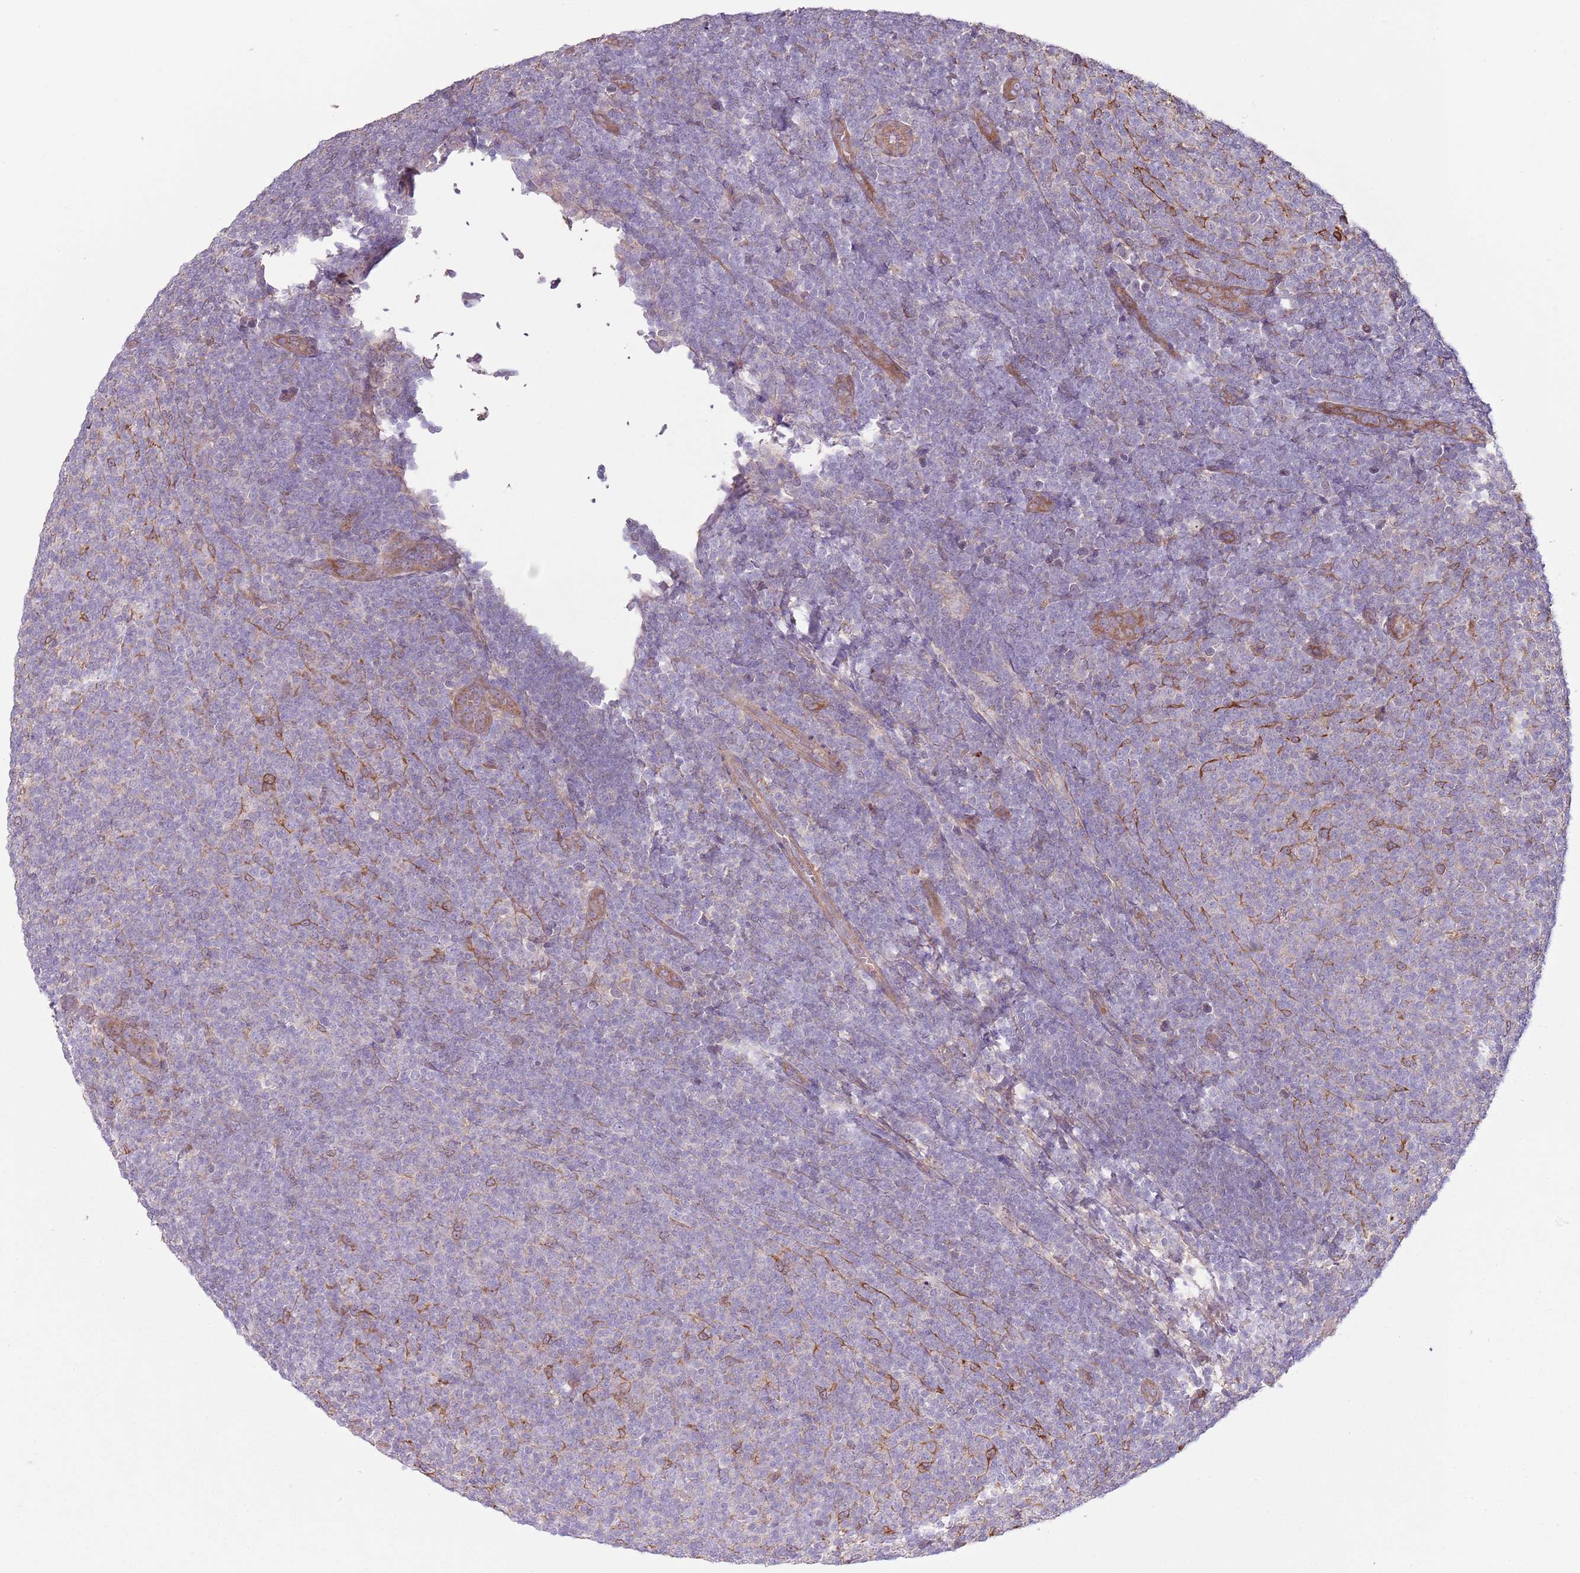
{"staining": {"intensity": "negative", "quantity": "none", "location": "none"}, "tissue": "lymphoma", "cell_type": "Tumor cells", "image_type": "cancer", "snomed": [{"axis": "morphology", "description": "Malignant lymphoma, non-Hodgkin's type, Low grade"}, {"axis": "topography", "description": "Lymph node"}], "caption": "The photomicrograph reveals no staining of tumor cells in lymphoma. (DAB (3,3'-diaminobenzidine) IHC, high magnification).", "gene": "LPIN2", "patient": {"sex": "male", "age": 66}}